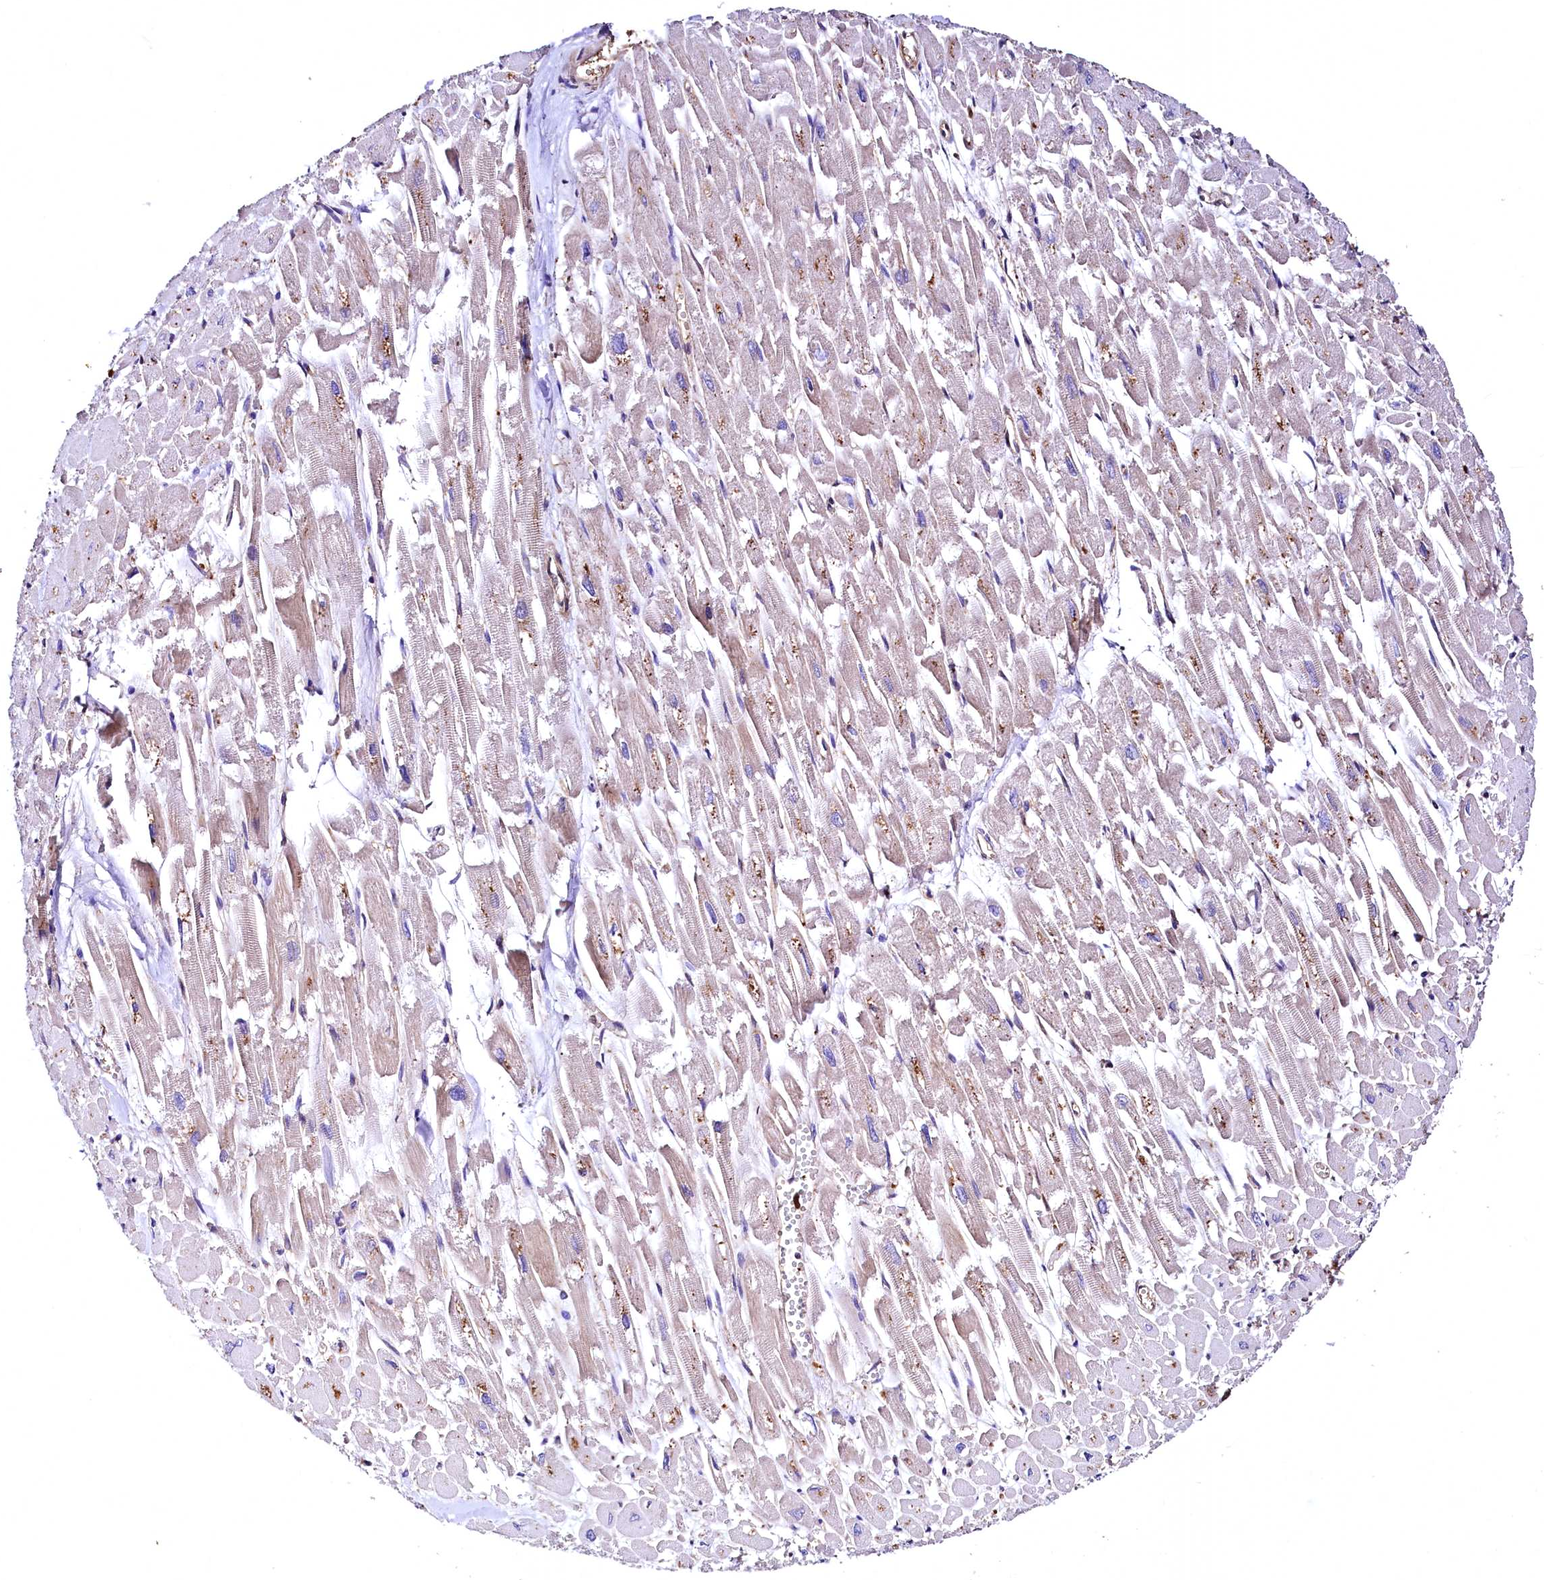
{"staining": {"intensity": "weak", "quantity": "<25%", "location": "cytoplasmic/membranous"}, "tissue": "heart muscle", "cell_type": "Cardiomyocytes", "image_type": "normal", "snomed": [{"axis": "morphology", "description": "Normal tissue, NOS"}, {"axis": "topography", "description": "Heart"}], "caption": "IHC photomicrograph of normal human heart muscle stained for a protein (brown), which exhibits no expression in cardiomyocytes. (IHC, brightfield microscopy, high magnification).", "gene": "RARS2", "patient": {"sex": "male", "age": 54}}